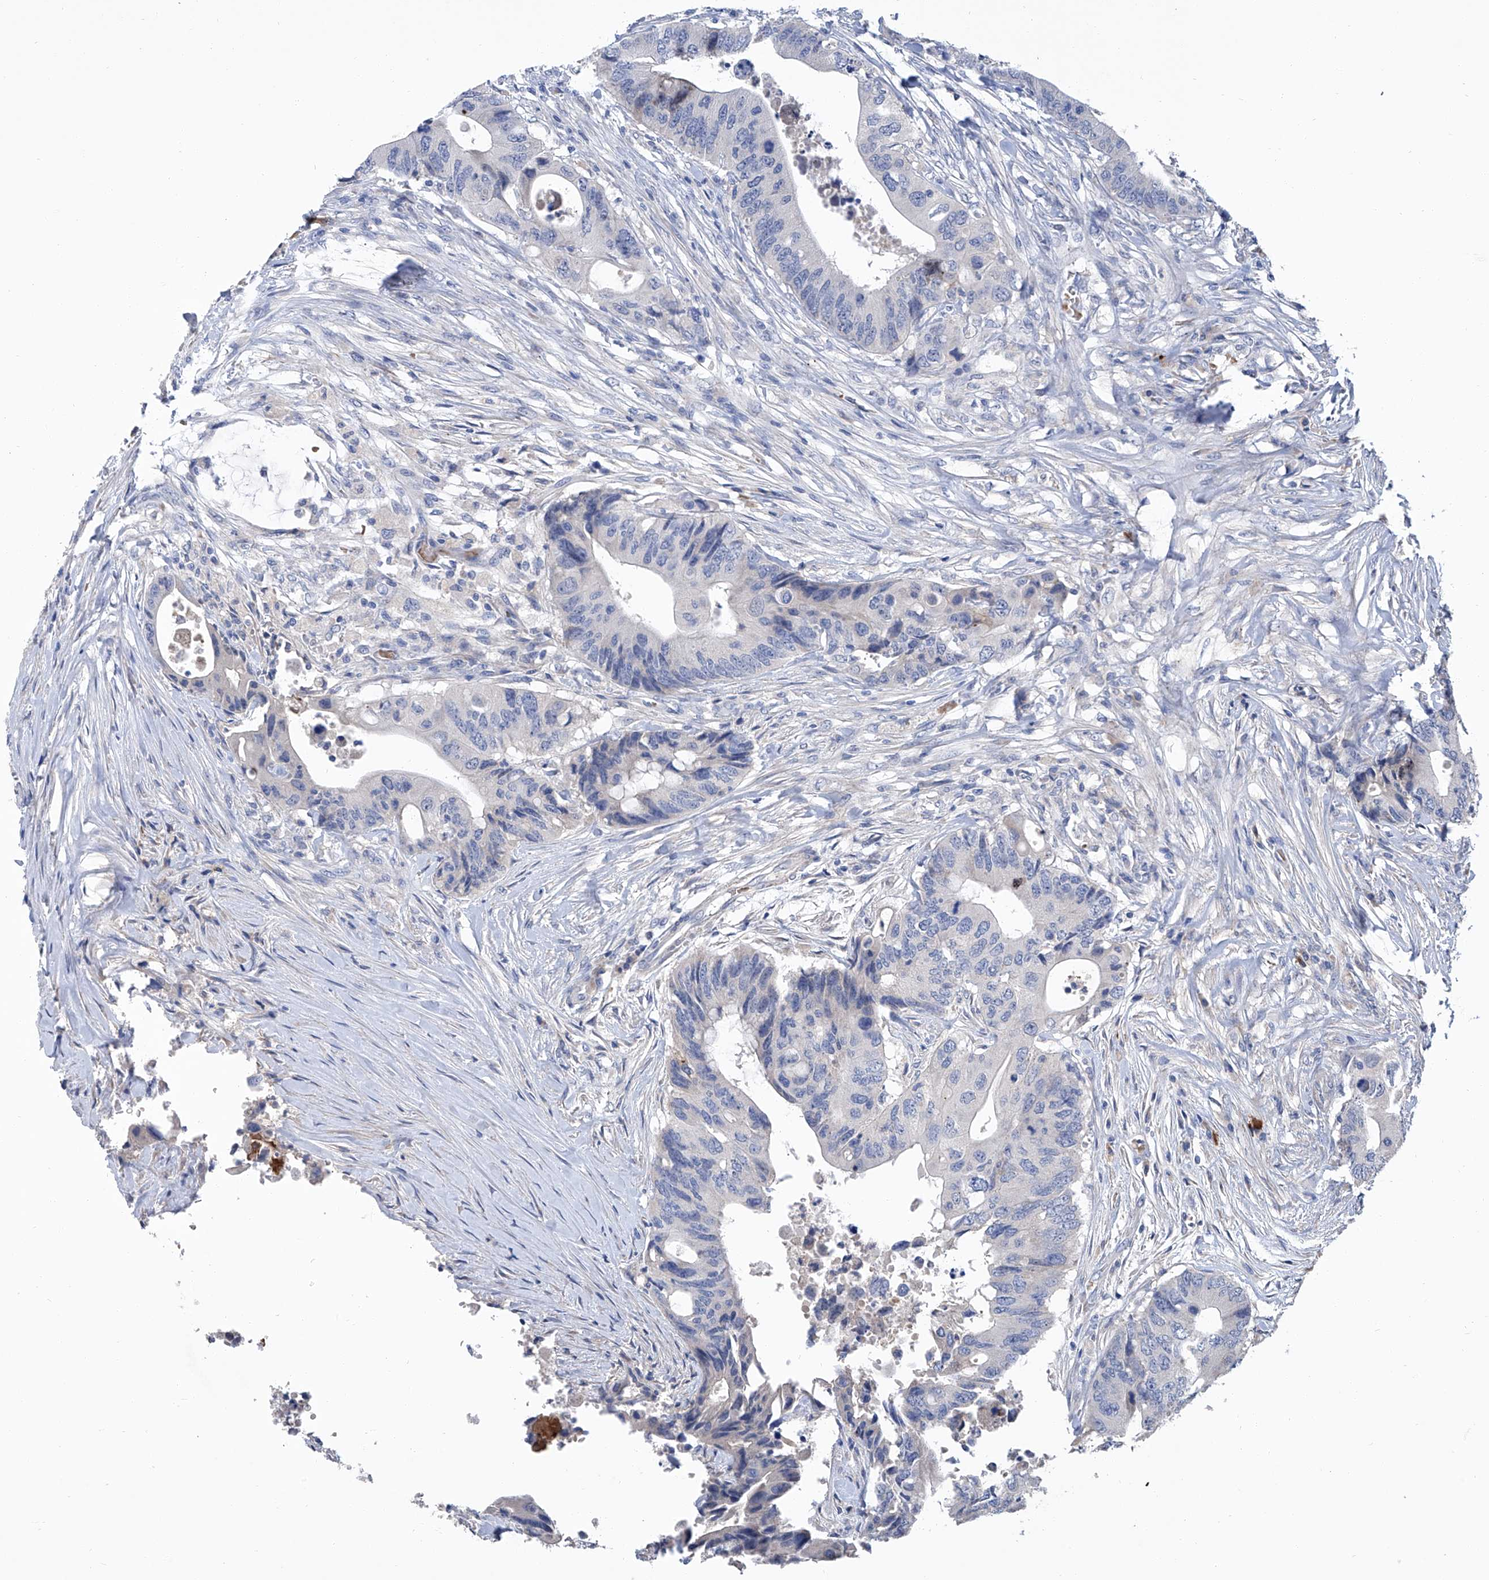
{"staining": {"intensity": "negative", "quantity": "none", "location": "none"}, "tissue": "colorectal cancer", "cell_type": "Tumor cells", "image_type": "cancer", "snomed": [{"axis": "morphology", "description": "Adenocarcinoma, NOS"}, {"axis": "topography", "description": "Colon"}], "caption": "Tumor cells are negative for protein expression in human colorectal cancer. The staining is performed using DAB (3,3'-diaminobenzidine) brown chromogen with nuclei counter-stained in using hematoxylin.", "gene": "GPT", "patient": {"sex": "male", "age": 71}}